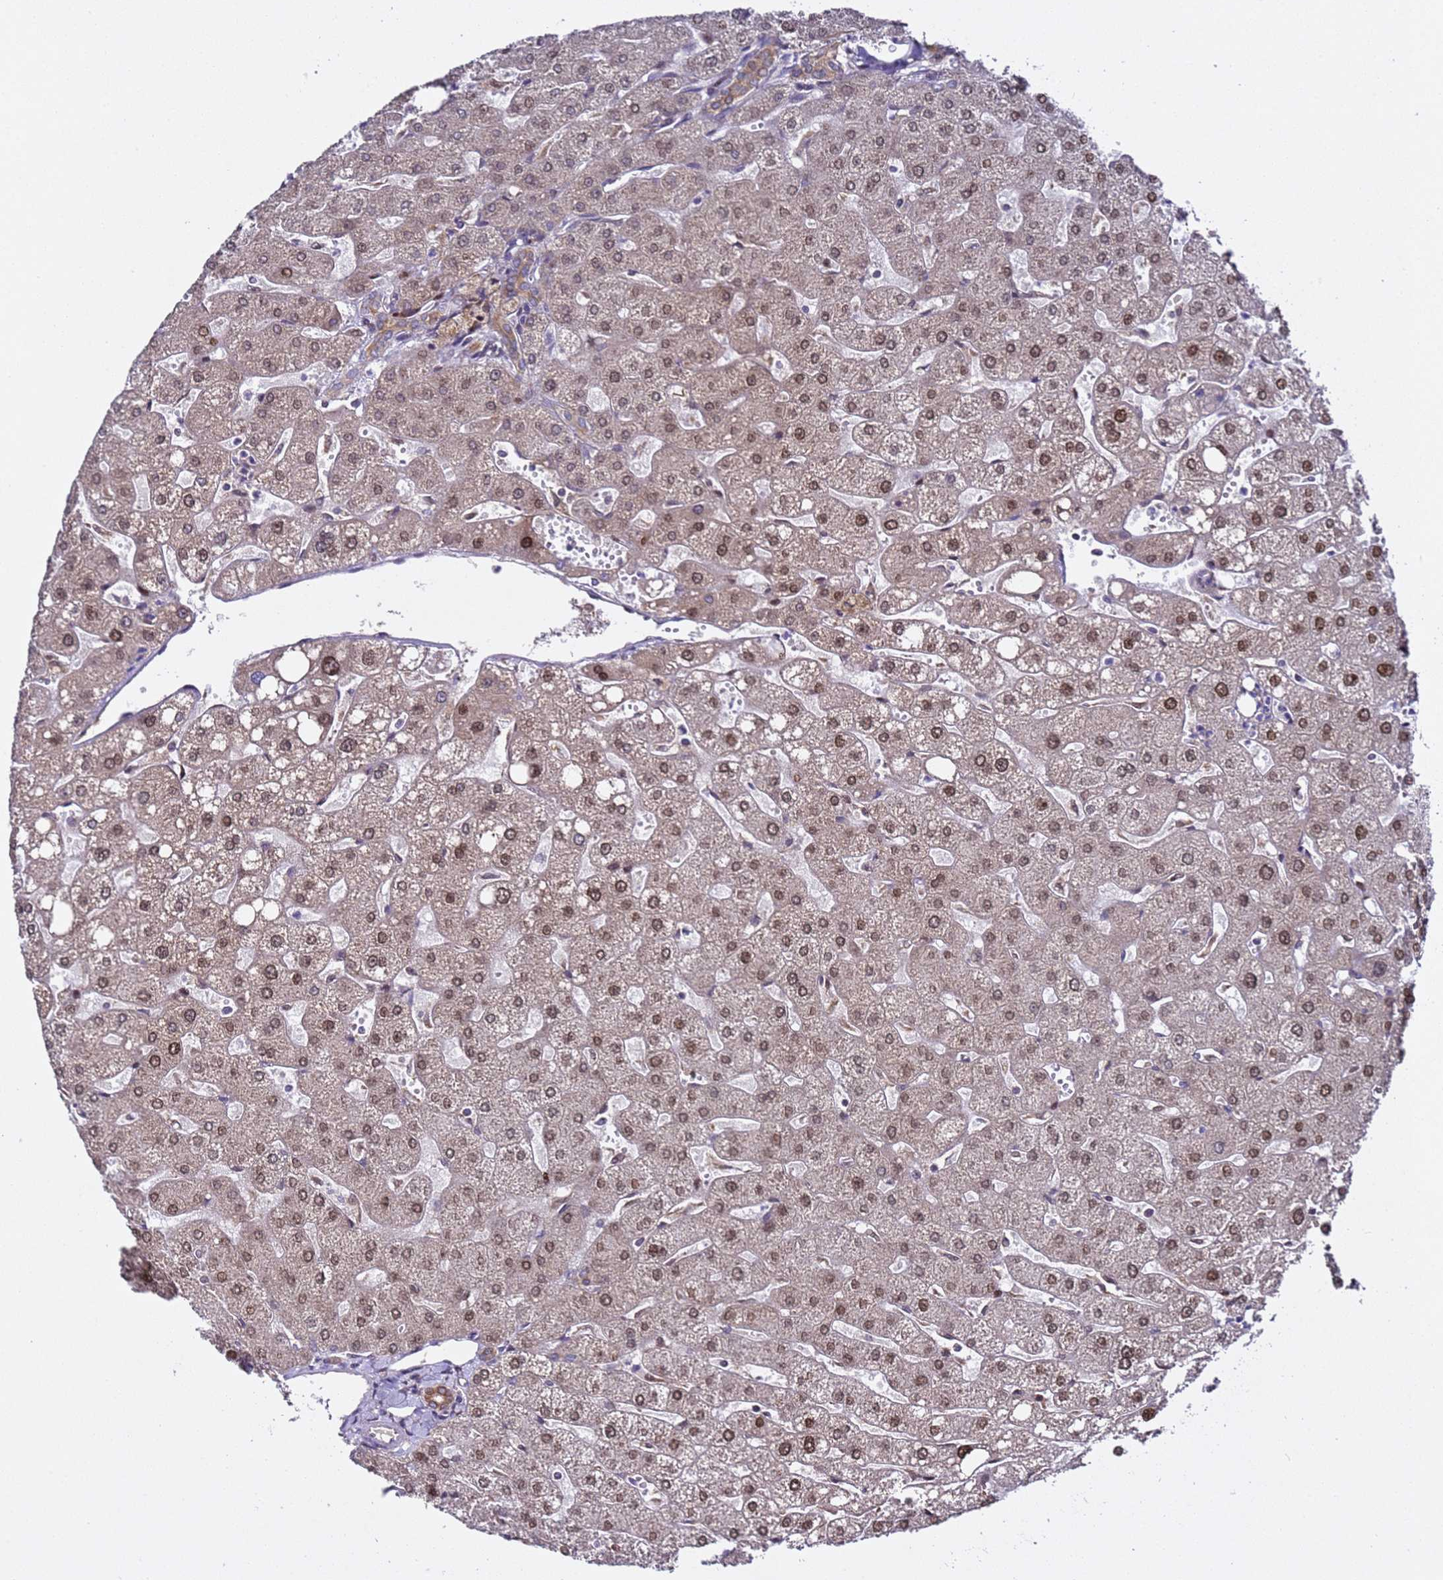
{"staining": {"intensity": "weak", "quantity": ">75%", "location": "cytoplasmic/membranous"}, "tissue": "liver", "cell_type": "Cholangiocytes", "image_type": "normal", "snomed": [{"axis": "morphology", "description": "Normal tissue, NOS"}, {"axis": "topography", "description": "Liver"}], "caption": "Human liver stained with a protein marker demonstrates weak staining in cholangiocytes.", "gene": "ALG3", "patient": {"sex": "male", "age": 67}}